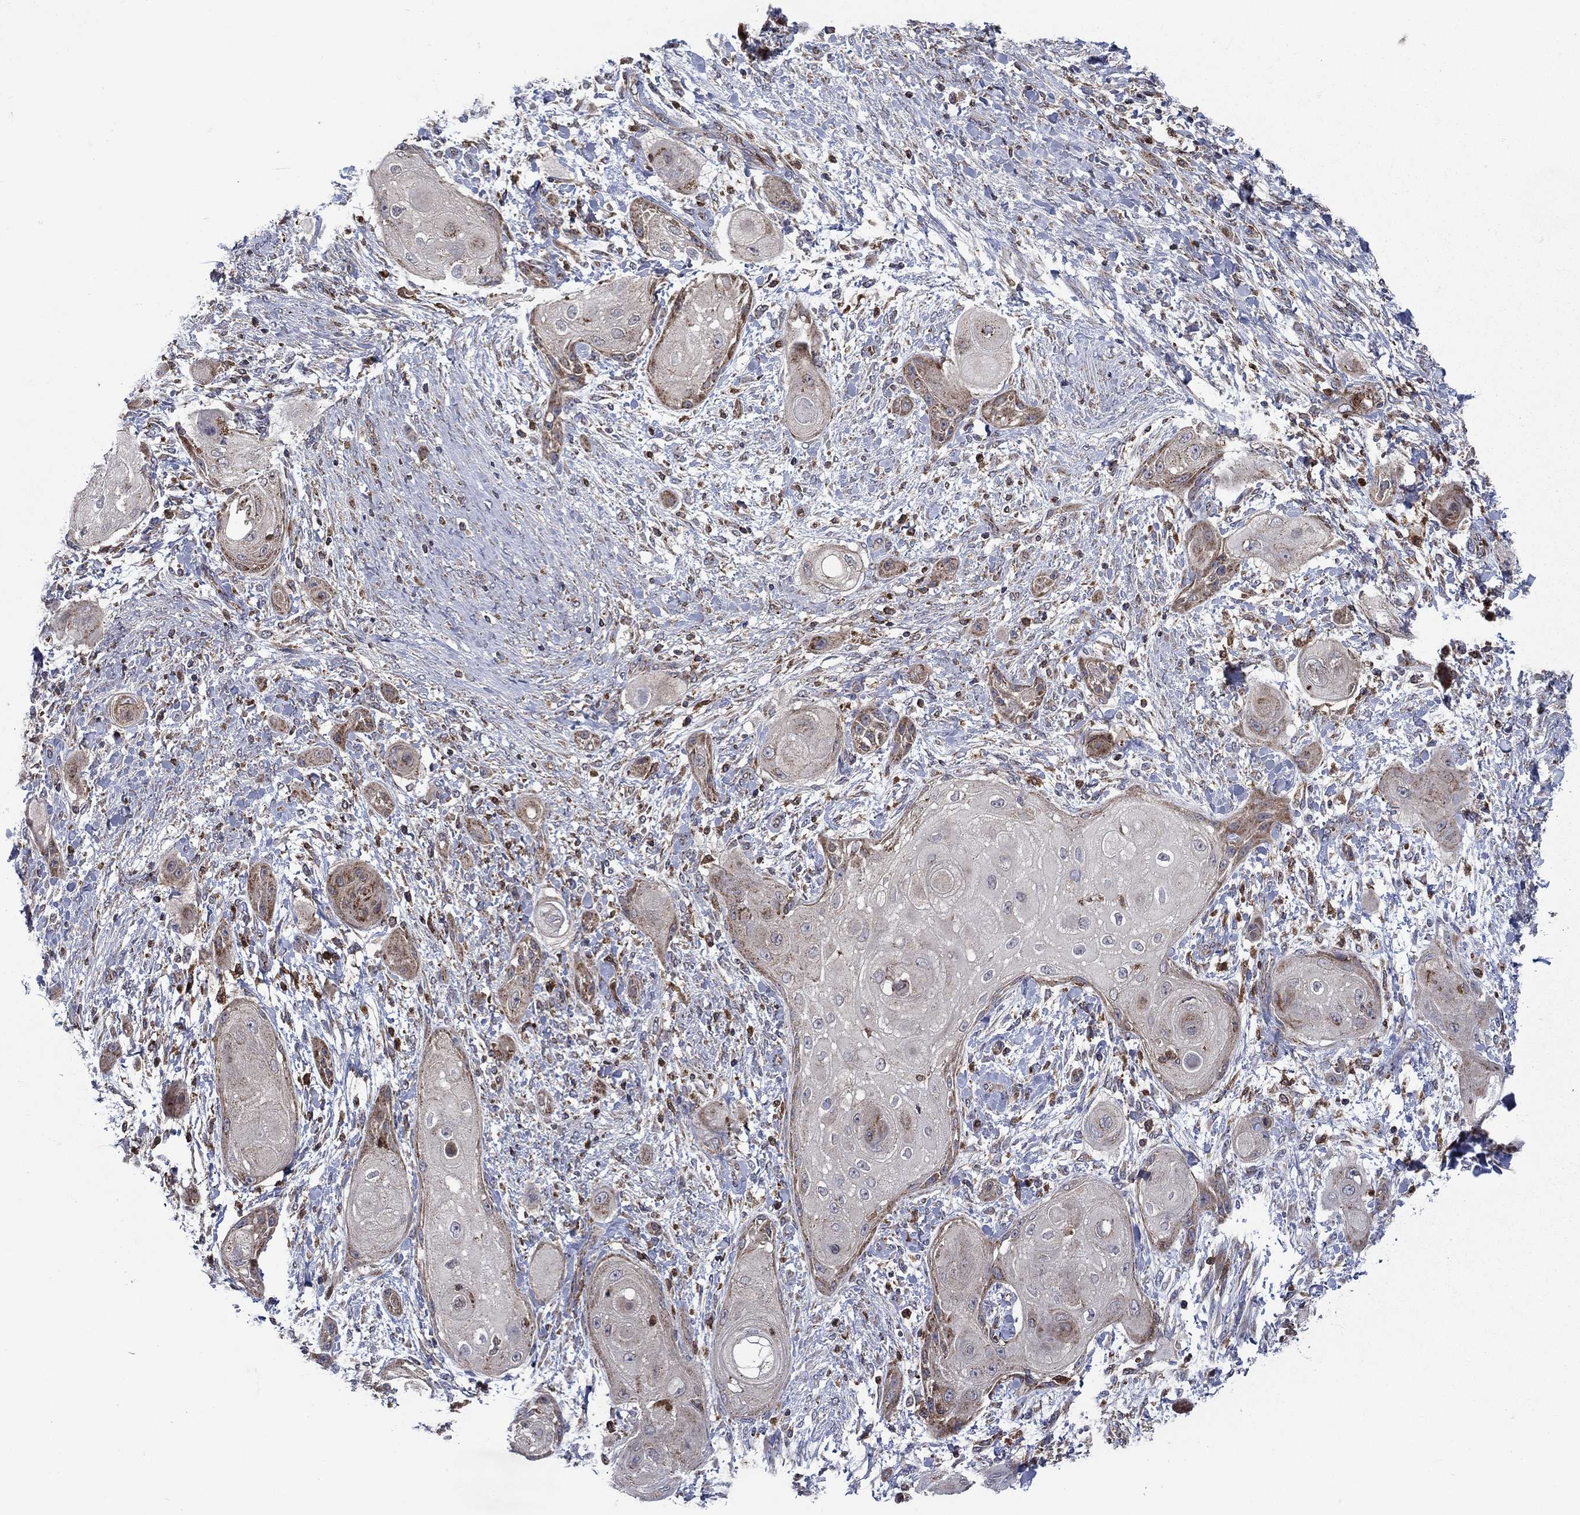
{"staining": {"intensity": "moderate", "quantity": "<25%", "location": "cytoplasmic/membranous"}, "tissue": "skin cancer", "cell_type": "Tumor cells", "image_type": "cancer", "snomed": [{"axis": "morphology", "description": "Squamous cell carcinoma, NOS"}, {"axis": "topography", "description": "Skin"}], "caption": "The image shows immunohistochemical staining of skin squamous cell carcinoma. There is moderate cytoplasmic/membranous expression is identified in about <25% of tumor cells. The staining was performed using DAB (3,3'-diaminobenzidine) to visualize the protein expression in brown, while the nuclei were stained in blue with hematoxylin (Magnification: 20x).", "gene": "RNF19B", "patient": {"sex": "male", "age": 62}}